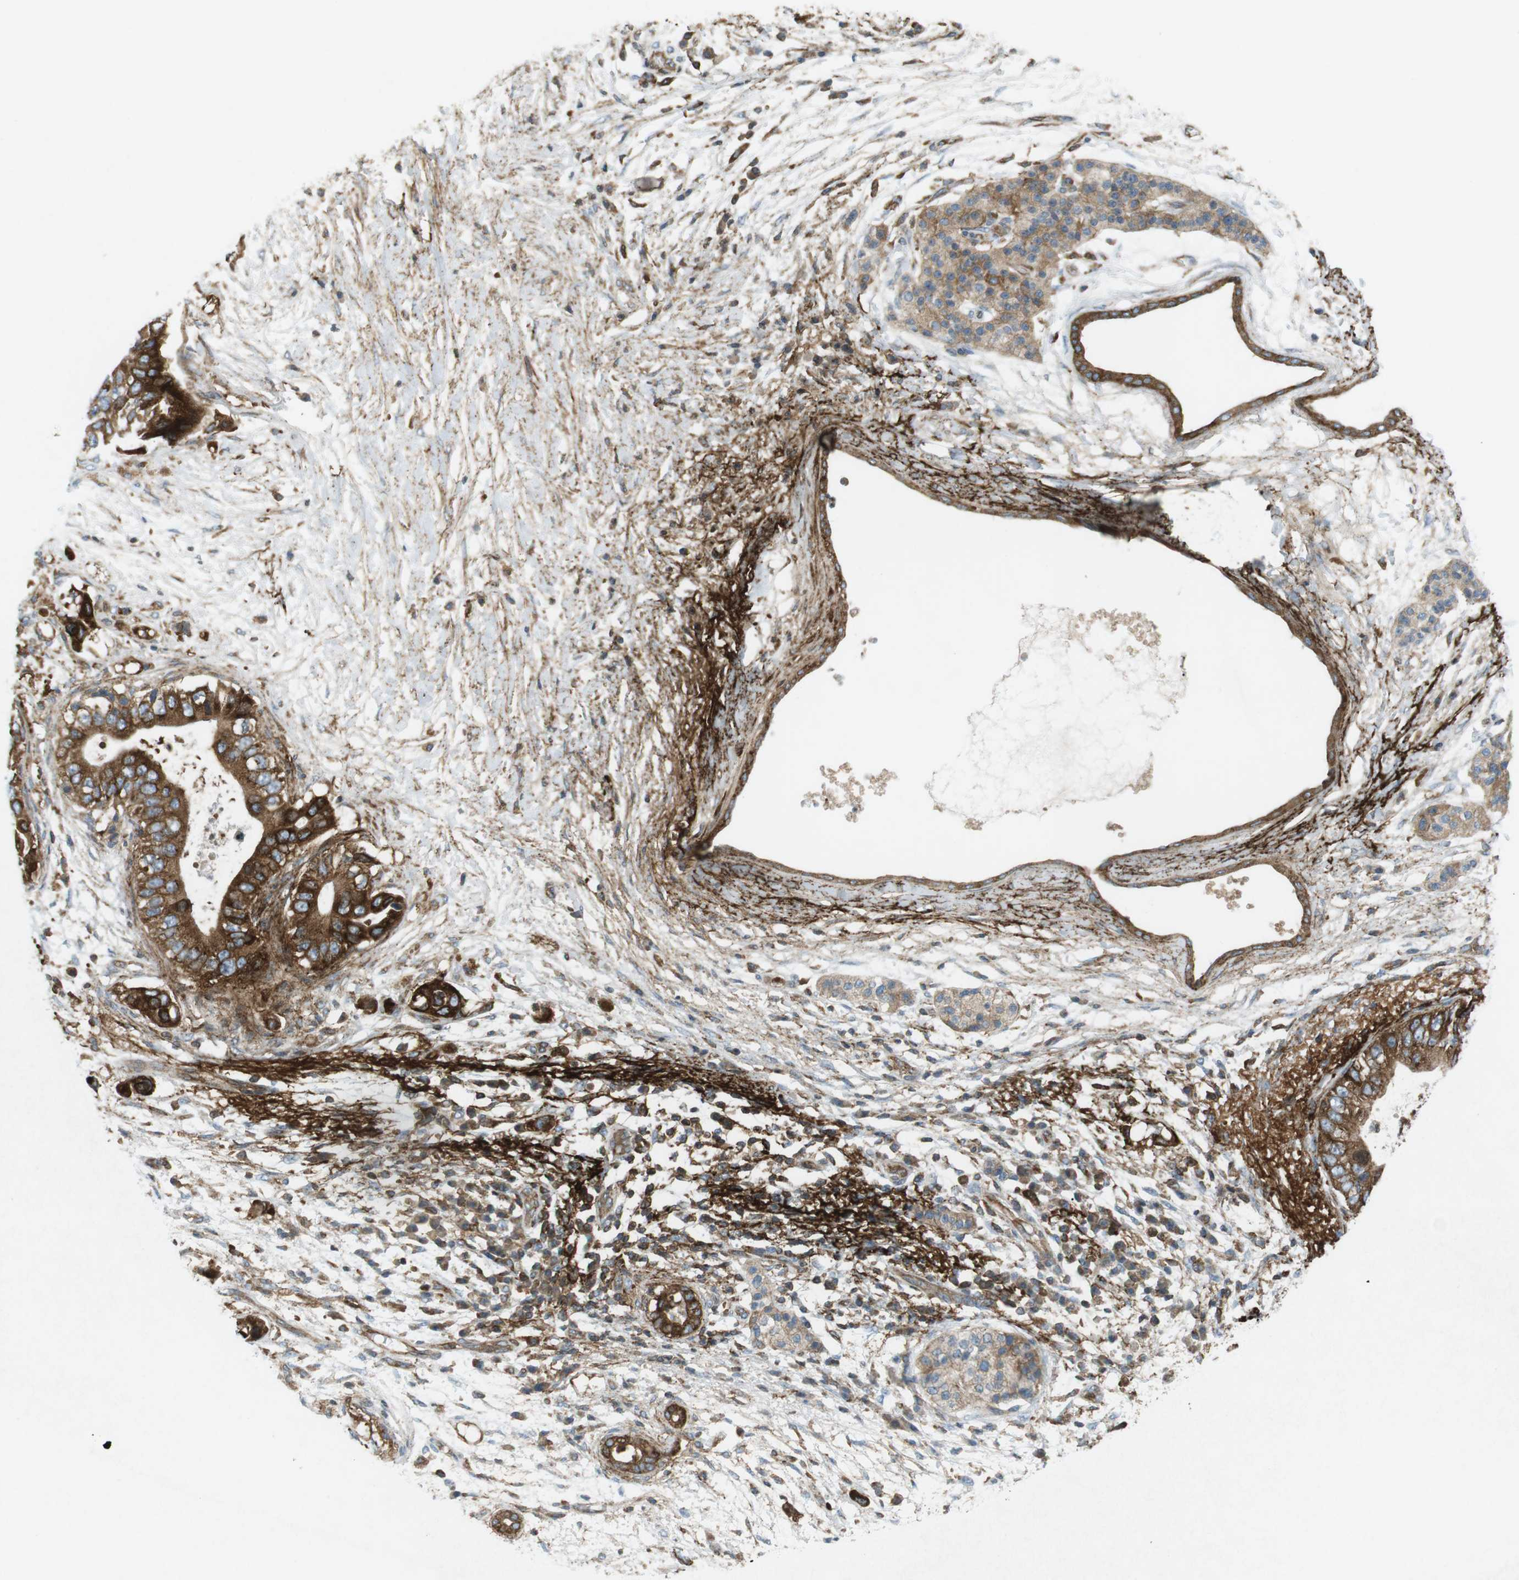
{"staining": {"intensity": "strong", "quantity": ">75%", "location": "cytoplasmic/membranous"}, "tissue": "pancreatic cancer", "cell_type": "Tumor cells", "image_type": "cancer", "snomed": [{"axis": "morphology", "description": "Adenocarcinoma, NOS"}, {"axis": "topography", "description": "Pancreas"}], "caption": "IHC photomicrograph of pancreatic cancer stained for a protein (brown), which displays high levels of strong cytoplasmic/membranous staining in approximately >75% of tumor cells.", "gene": "FLII", "patient": {"sex": "male", "age": 77}}